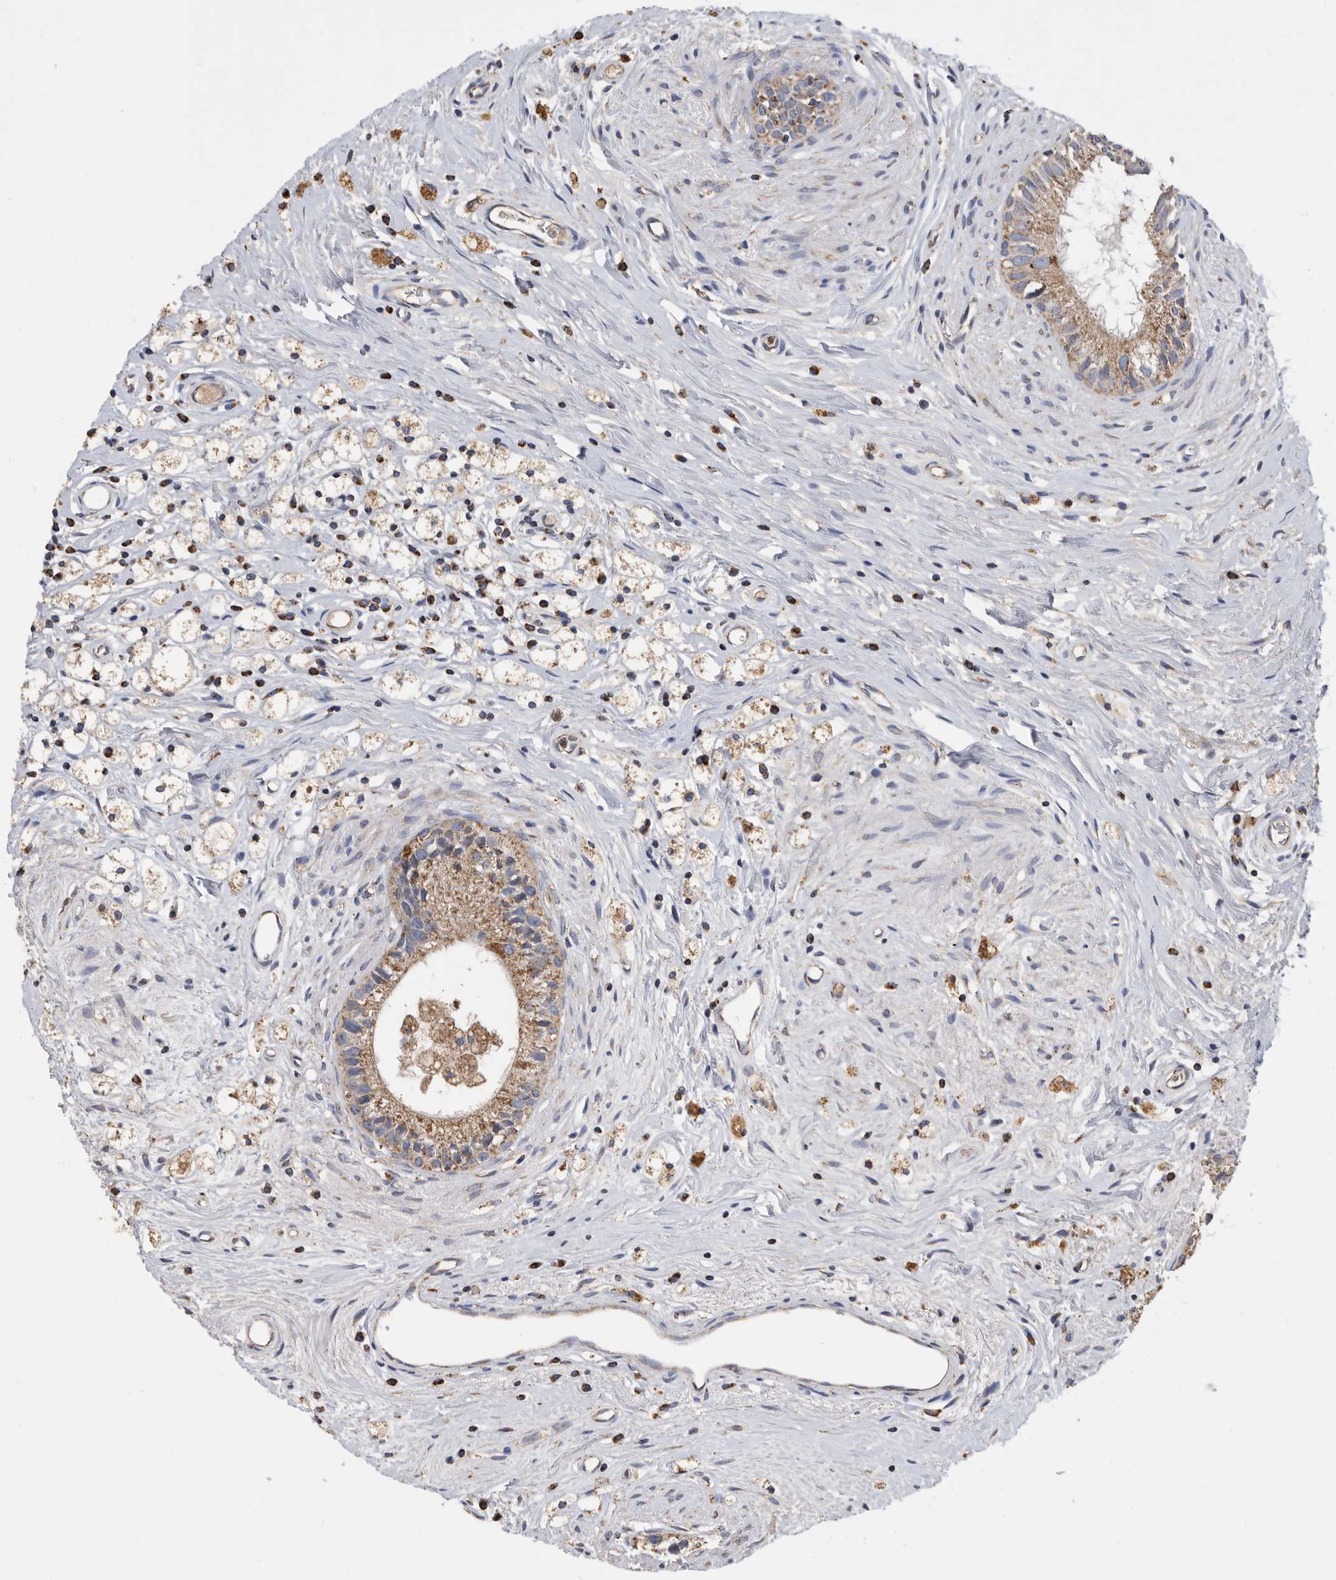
{"staining": {"intensity": "moderate", "quantity": ">75%", "location": "cytoplasmic/membranous"}, "tissue": "epididymis", "cell_type": "Glandular cells", "image_type": "normal", "snomed": [{"axis": "morphology", "description": "Normal tissue, NOS"}, {"axis": "topography", "description": "Epididymis"}], "caption": "Brown immunohistochemical staining in benign human epididymis shows moderate cytoplasmic/membranous positivity in about >75% of glandular cells.", "gene": "WFDC1", "patient": {"sex": "male", "age": 80}}